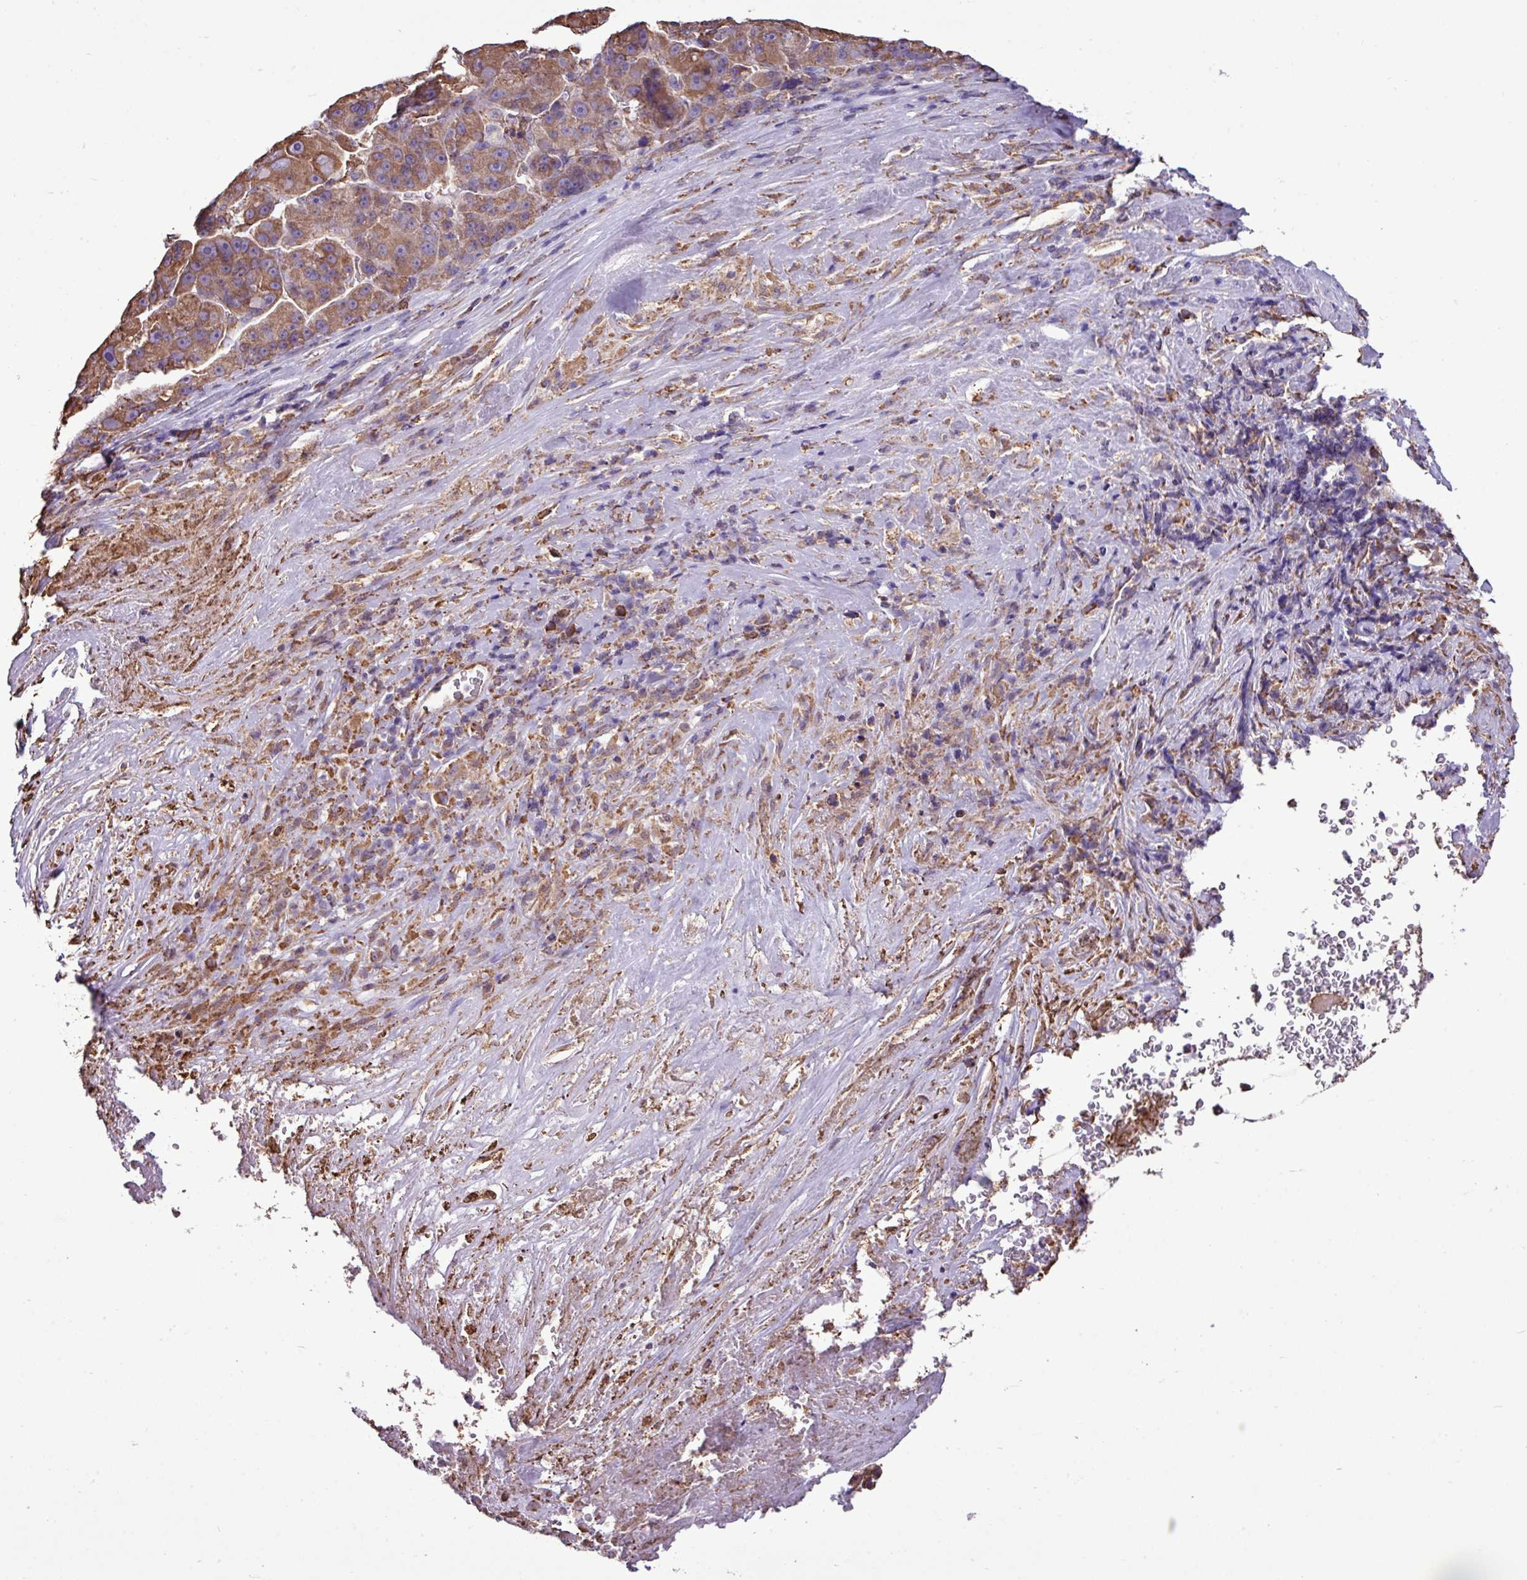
{"staining": {"intensity": "moderate", "quantity": ">75%", "location": "cytoplasmic/membranous"}, "tissue": "liver cancer", "cell_type": "Tumor cells", "image_type": "cancer", "snomed": [{"axis": "morphology", "description": "Carcinoma, Hepatocellular, NOS"}, {"axis": "topography", "description": "Liver"}], "caption": "A brown stain highlights moderate cytoplasmic/membranous positivity of a protein in human liver hepatocellular carcinoma tumor cells. The staining was performed using DAB to visualize the protein expression in brown, while the nuclei were stained in blue with hematoxylin (Magnification: 20x).", "gene": "ZSCAN5A", "patient": {"sex": "male", "age": 76}}